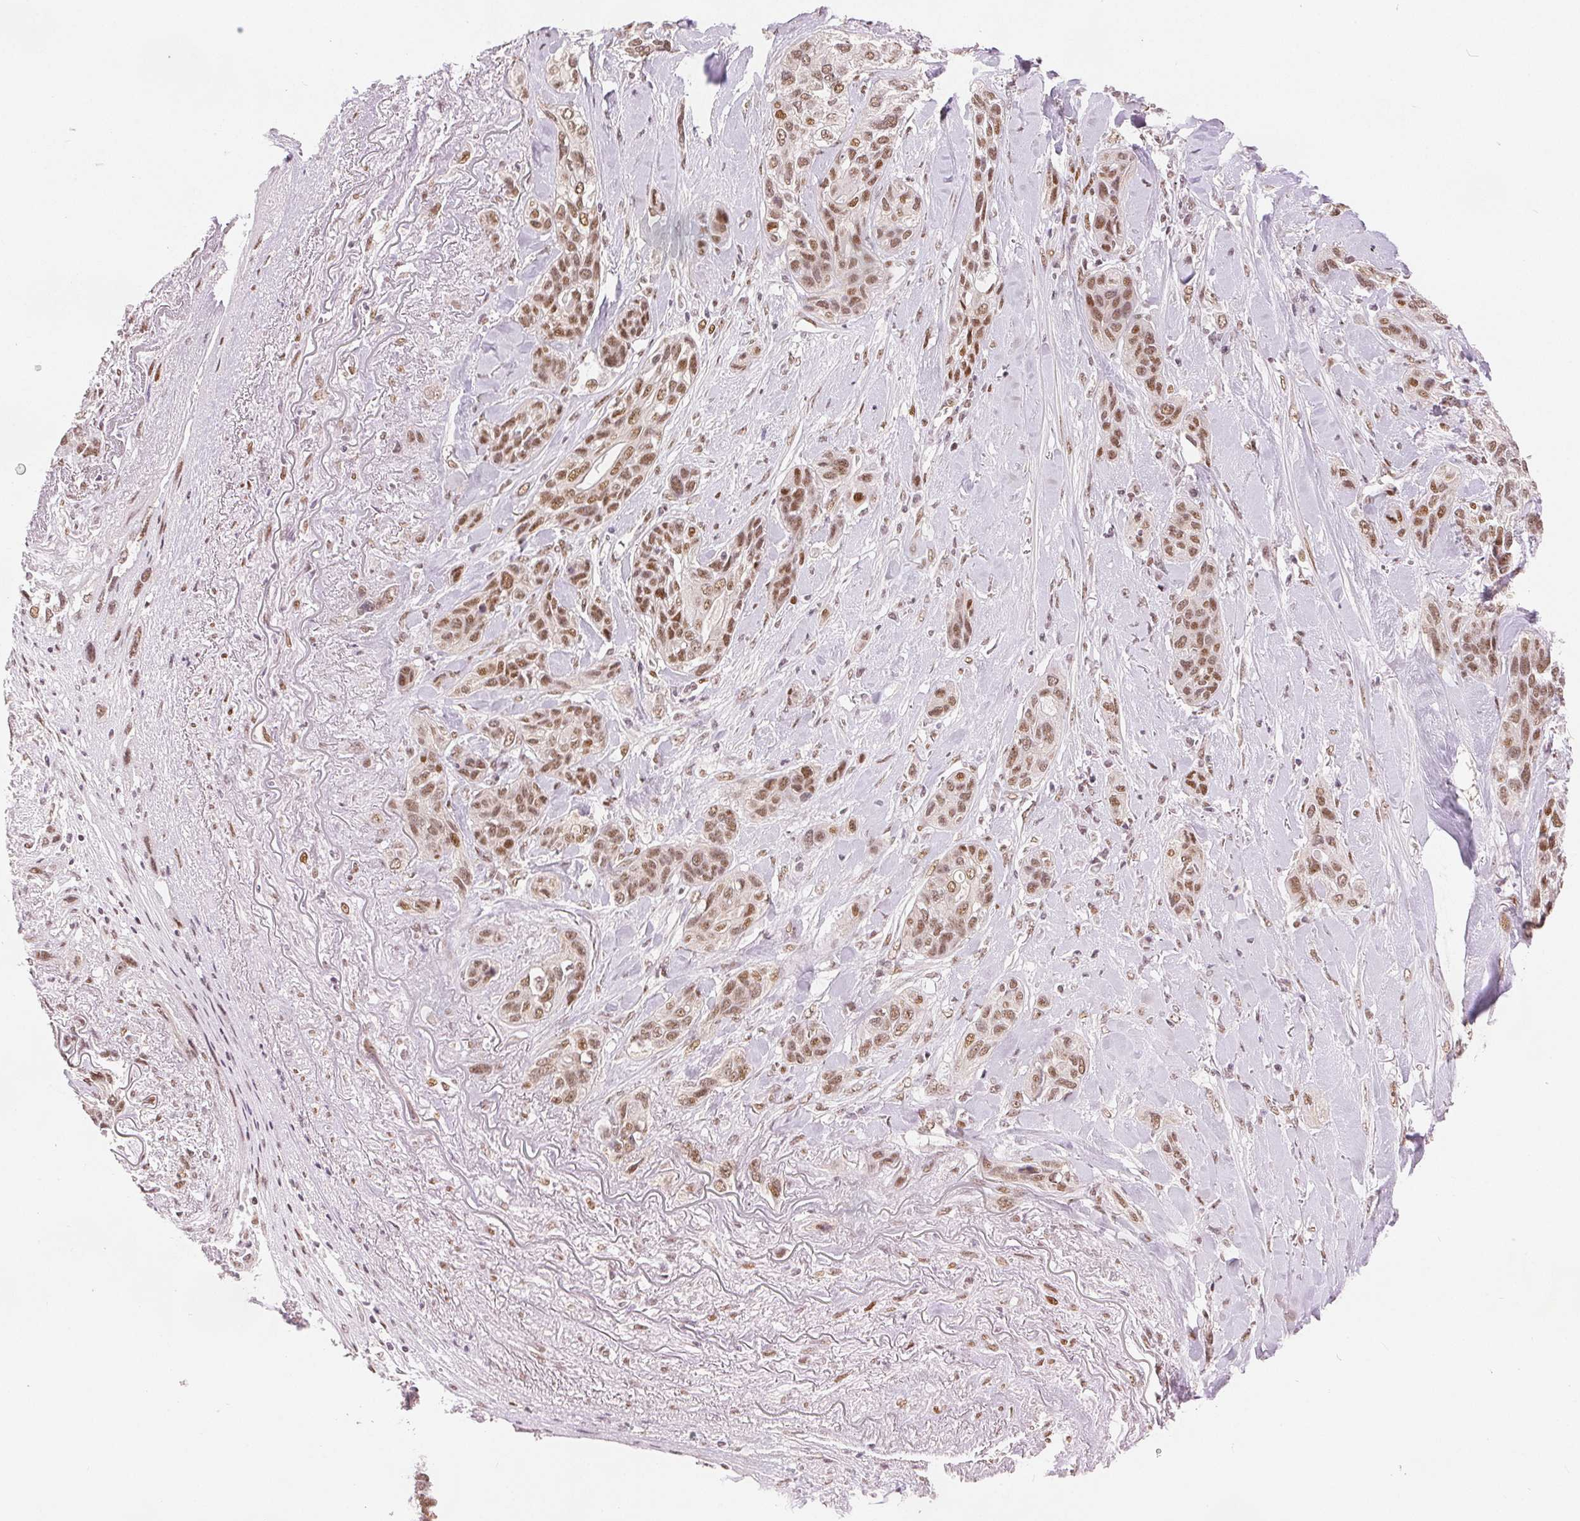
{"staining": {"intensity": "moderate", "quantity": ">75%", "location": "nuclear"}, "tissue": "lung cancer", "cell_type": "Tumor cells", "image_type": "cancer", "snomed": [{"axis": "morphology", "description": "Squamous cell carcinoma, NOS"}, {"axis": "topography", "description": "Lung"}], "caption": "This histopathology image demonstrates immunohistochemistry staining of lung cancer, with medium moderate nuclear staining in approximately >75% of tumor cells.", "gene": "ZNF703", "patient": {"sex": "female", "age": 70}}